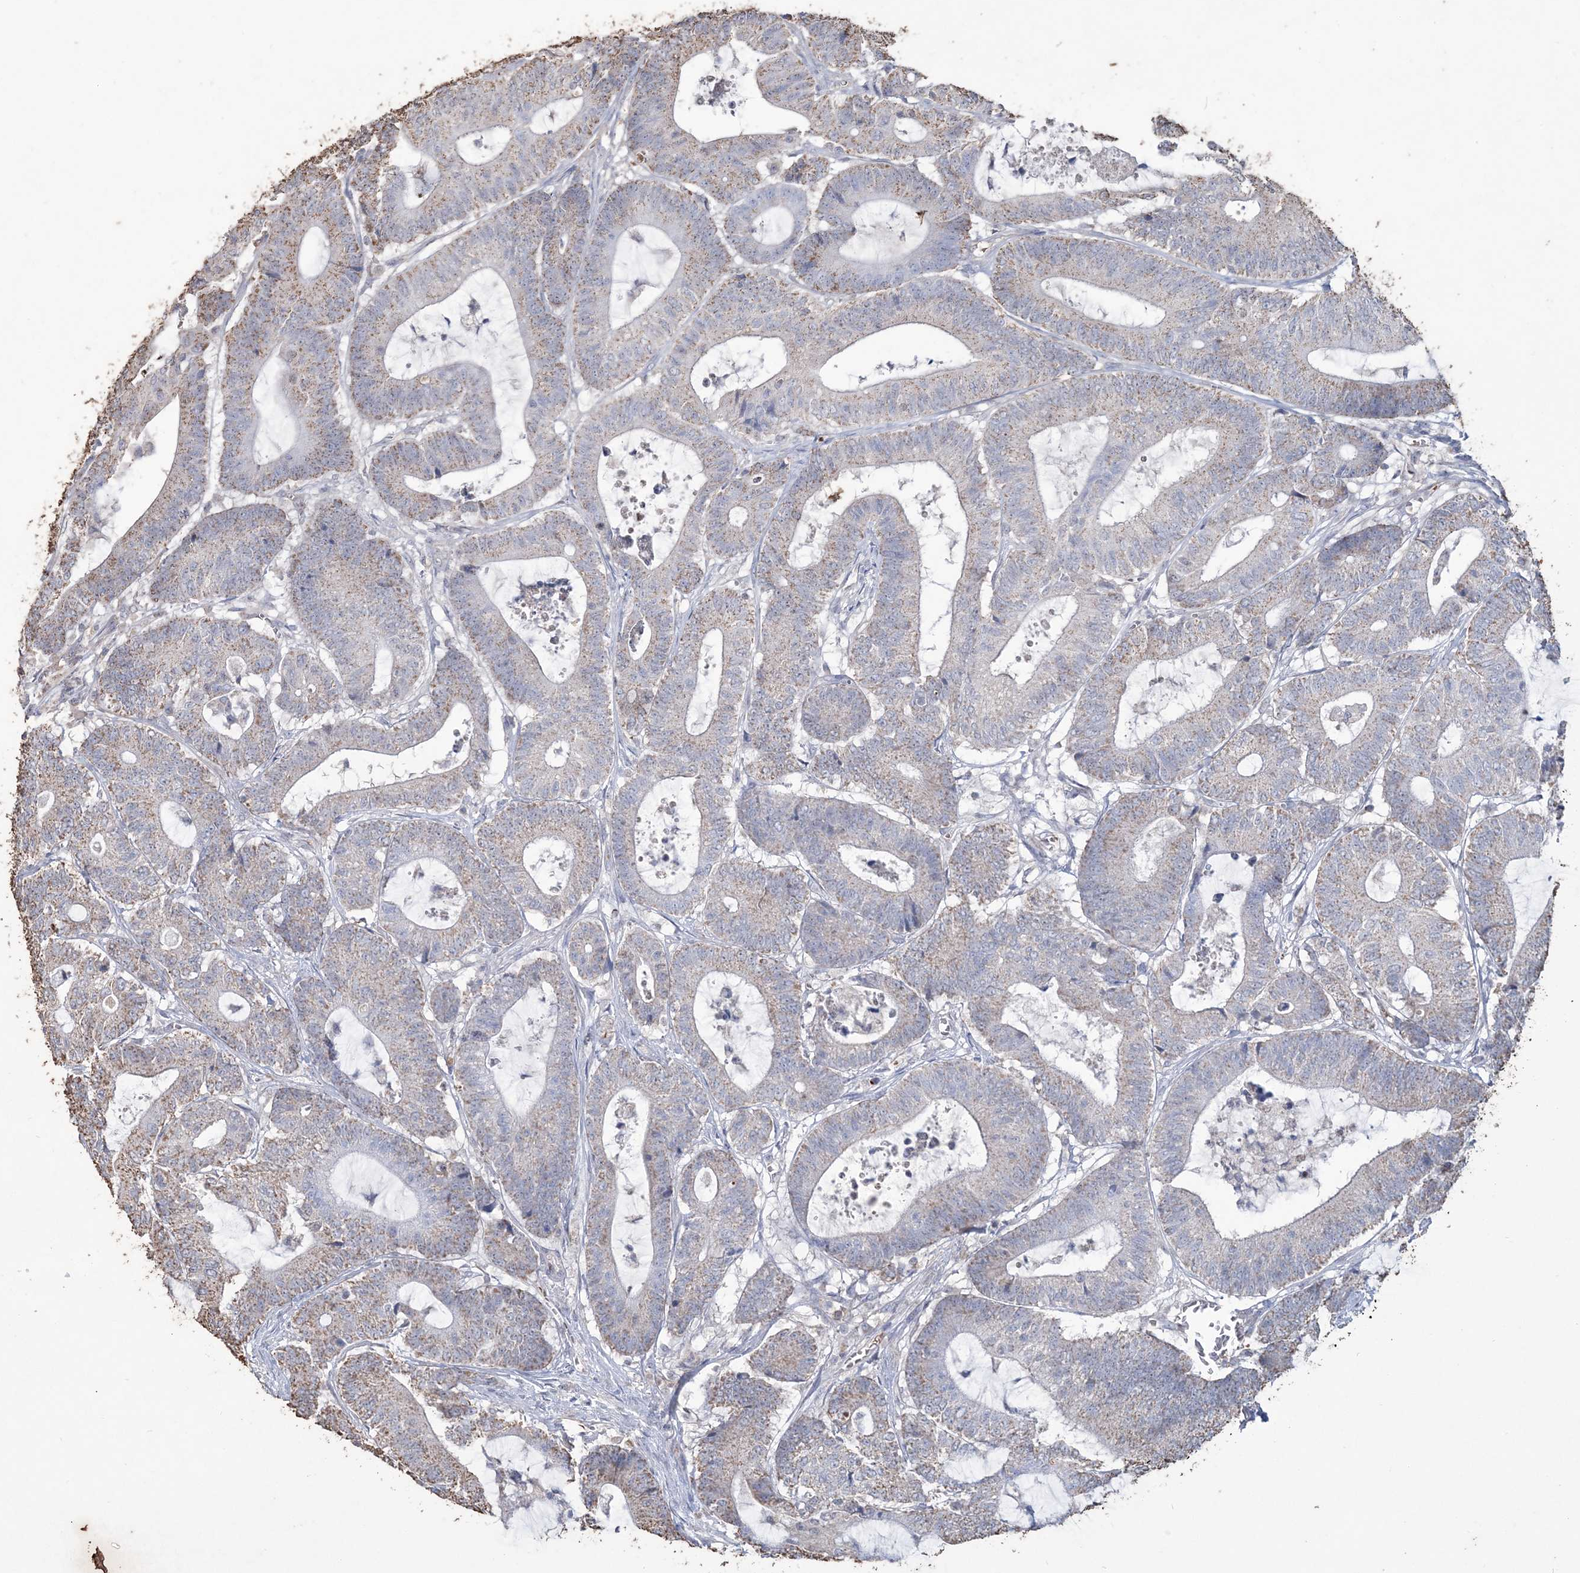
{"staining": {"intensity": "moderate", "quantity": "25%-75%", "location": "cytoplasmic/membranous"}, "tissue": "colorectal cancer", "cell_type": "Tumor cells", "image_type": "cancer", "snomed": [{"axis": "morphology", "description": "Adenocarcinoma, NOS"}, {"axis": "topography", "description": "Colon"}], "caption": "Immunohistochemistry of adenocarcinoma (colorectal) shows medium levels of moderate cytoplasmic/membranous positivity in about 25%-75% of tumor cells. (Stains: DAB in brown, nuclei in blue, Microscopy: brightfield microscopy at high magnification).", "gene": "SFMBT2", "patient": {"sex": "female", "age": 84}}